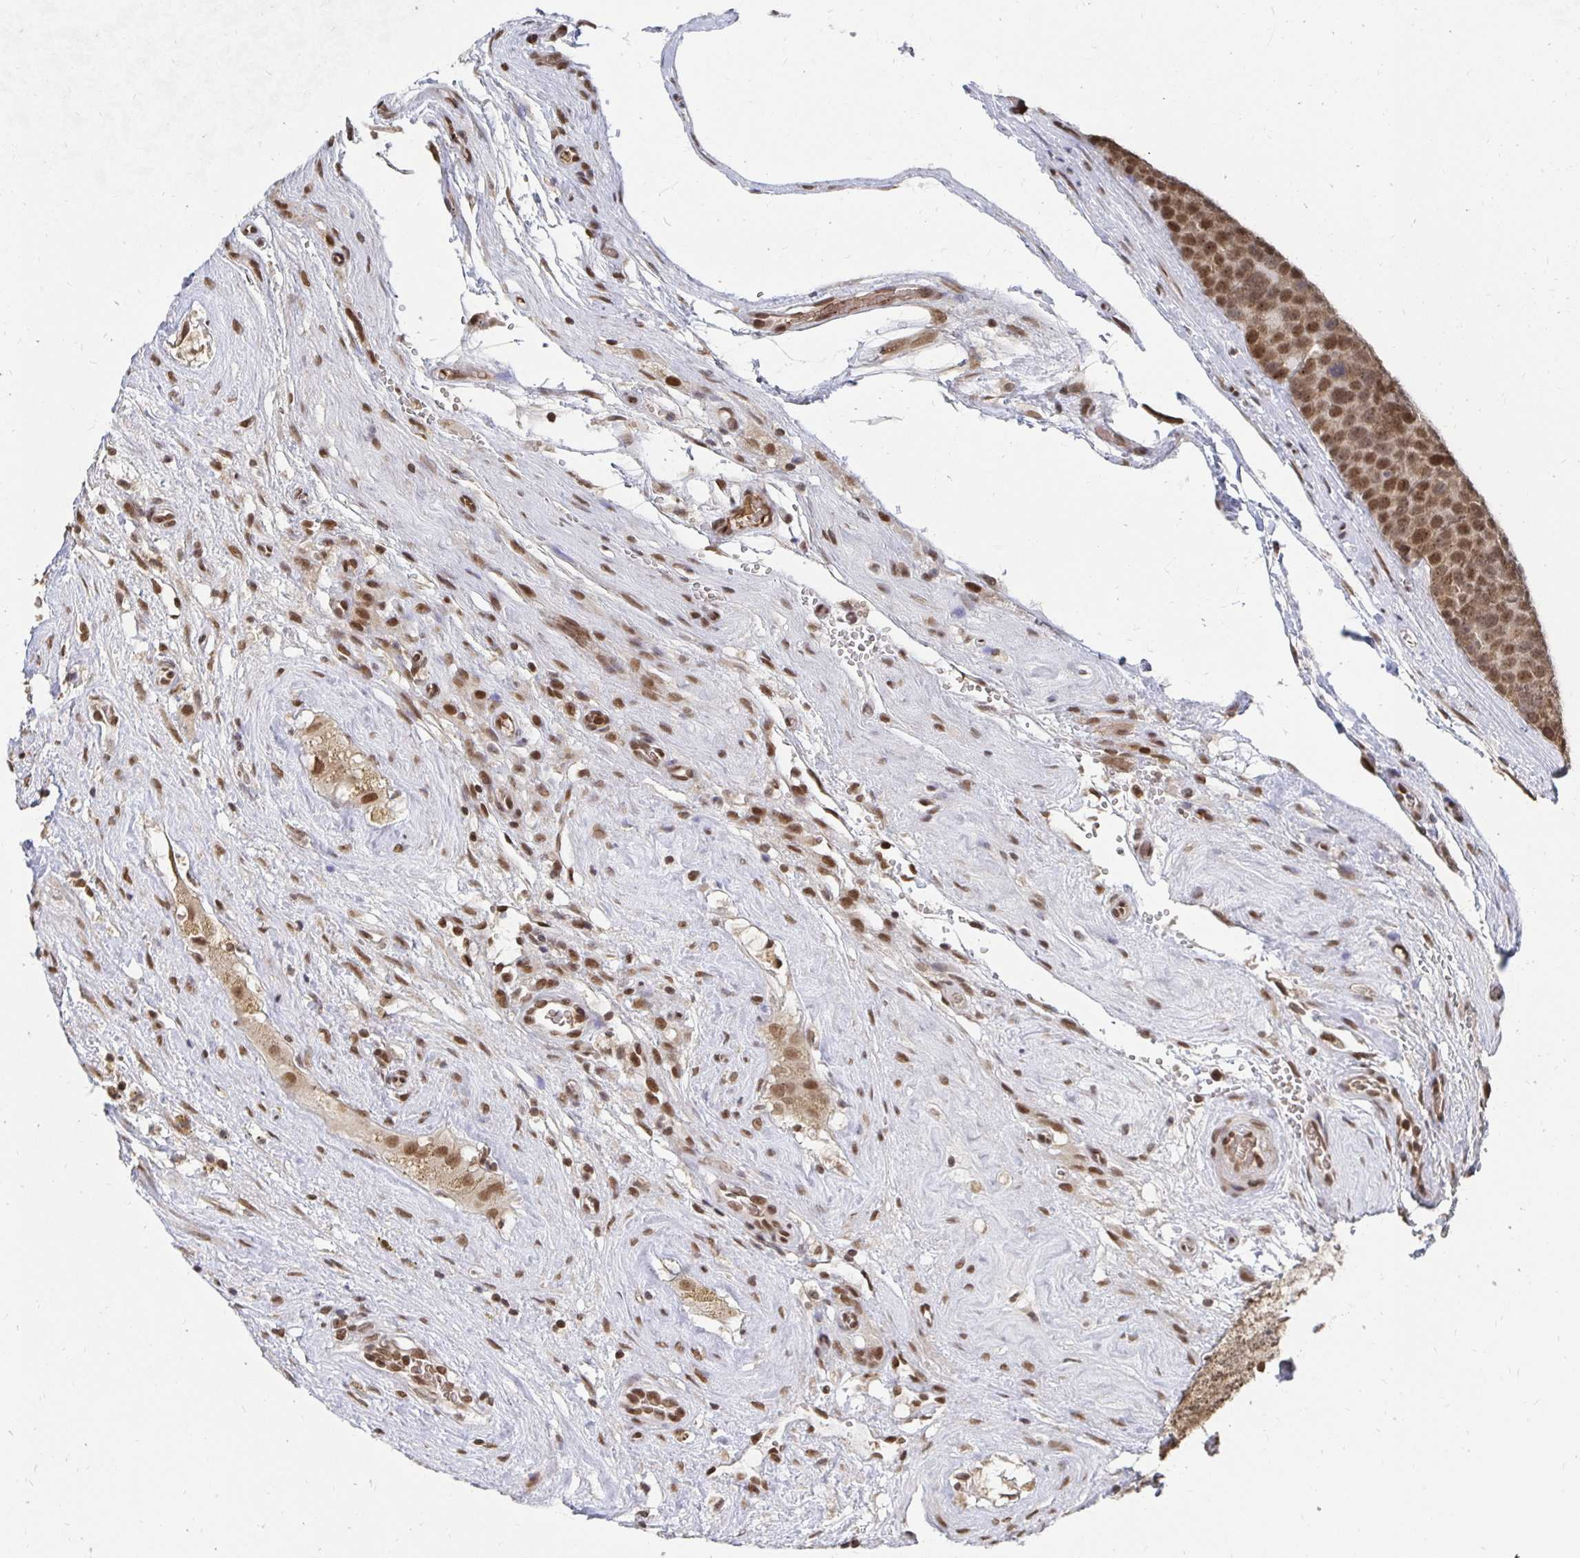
{"staining": {"intensity": "moderate", "quantity": ">75%", "location": "nuclear"}, "tissue": "testis cancer", "cell_type": "Tumor cells", "image_type": "cancer", "snomed": [{"axis": "morphology", "description": "Seminoma, NOS"}, {"axis": "topography", "description": "Testis"}], "caption": "Immunohistochemistry staining of seminoma (testis), which reveals medium levels of moderate nuclear staining in approximately >75% of tumor cells indicating moderate nuclear protein expression. The staining was performed using DAB (brown) for protein detection and nuclei were counterstained in hematoxylin (blue).", "gene": "GTF3C6", "patient": {"sex": "male", "age": 71}}